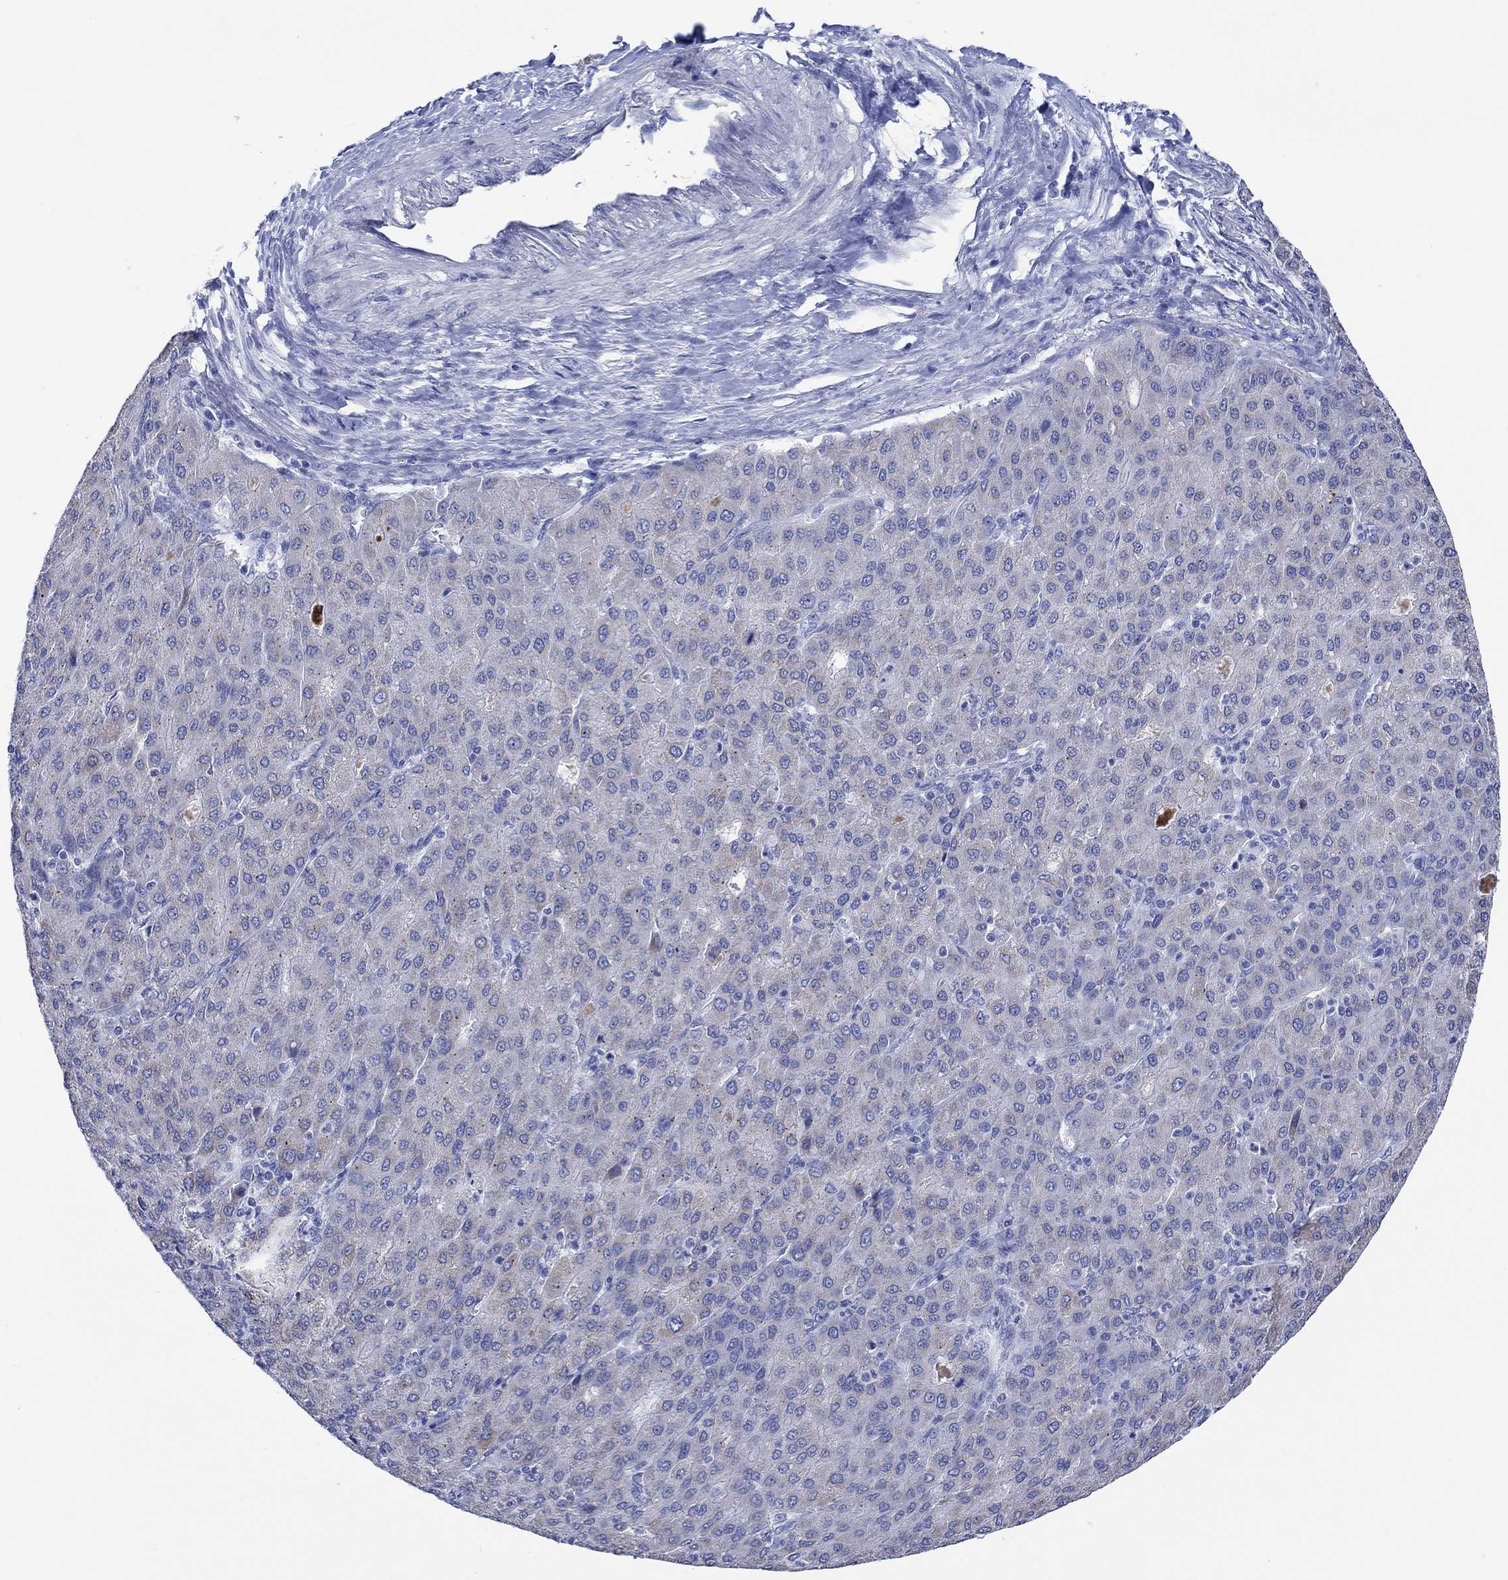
{"staining": {"intensity": "weak", "quantity": "<25%", "location": "cytoplasmic/membranous"}, "tissue": "liver cancer", "cell_type": "Tumor cells", "image_type": "cancer", "snomed": [{"axis": "morphology", "description": "Carcinoma, Hepatocellular, NOS"}, {"axis": "topography", "description": "Liver"}], "caption": "Immunohistochemistry histopathology image of human liver cancer stained for a protein (brown), which exhibits no staining in tumor cells.", "gene": "CPLX2", "patient": {"sex": "male", "age": 65}}